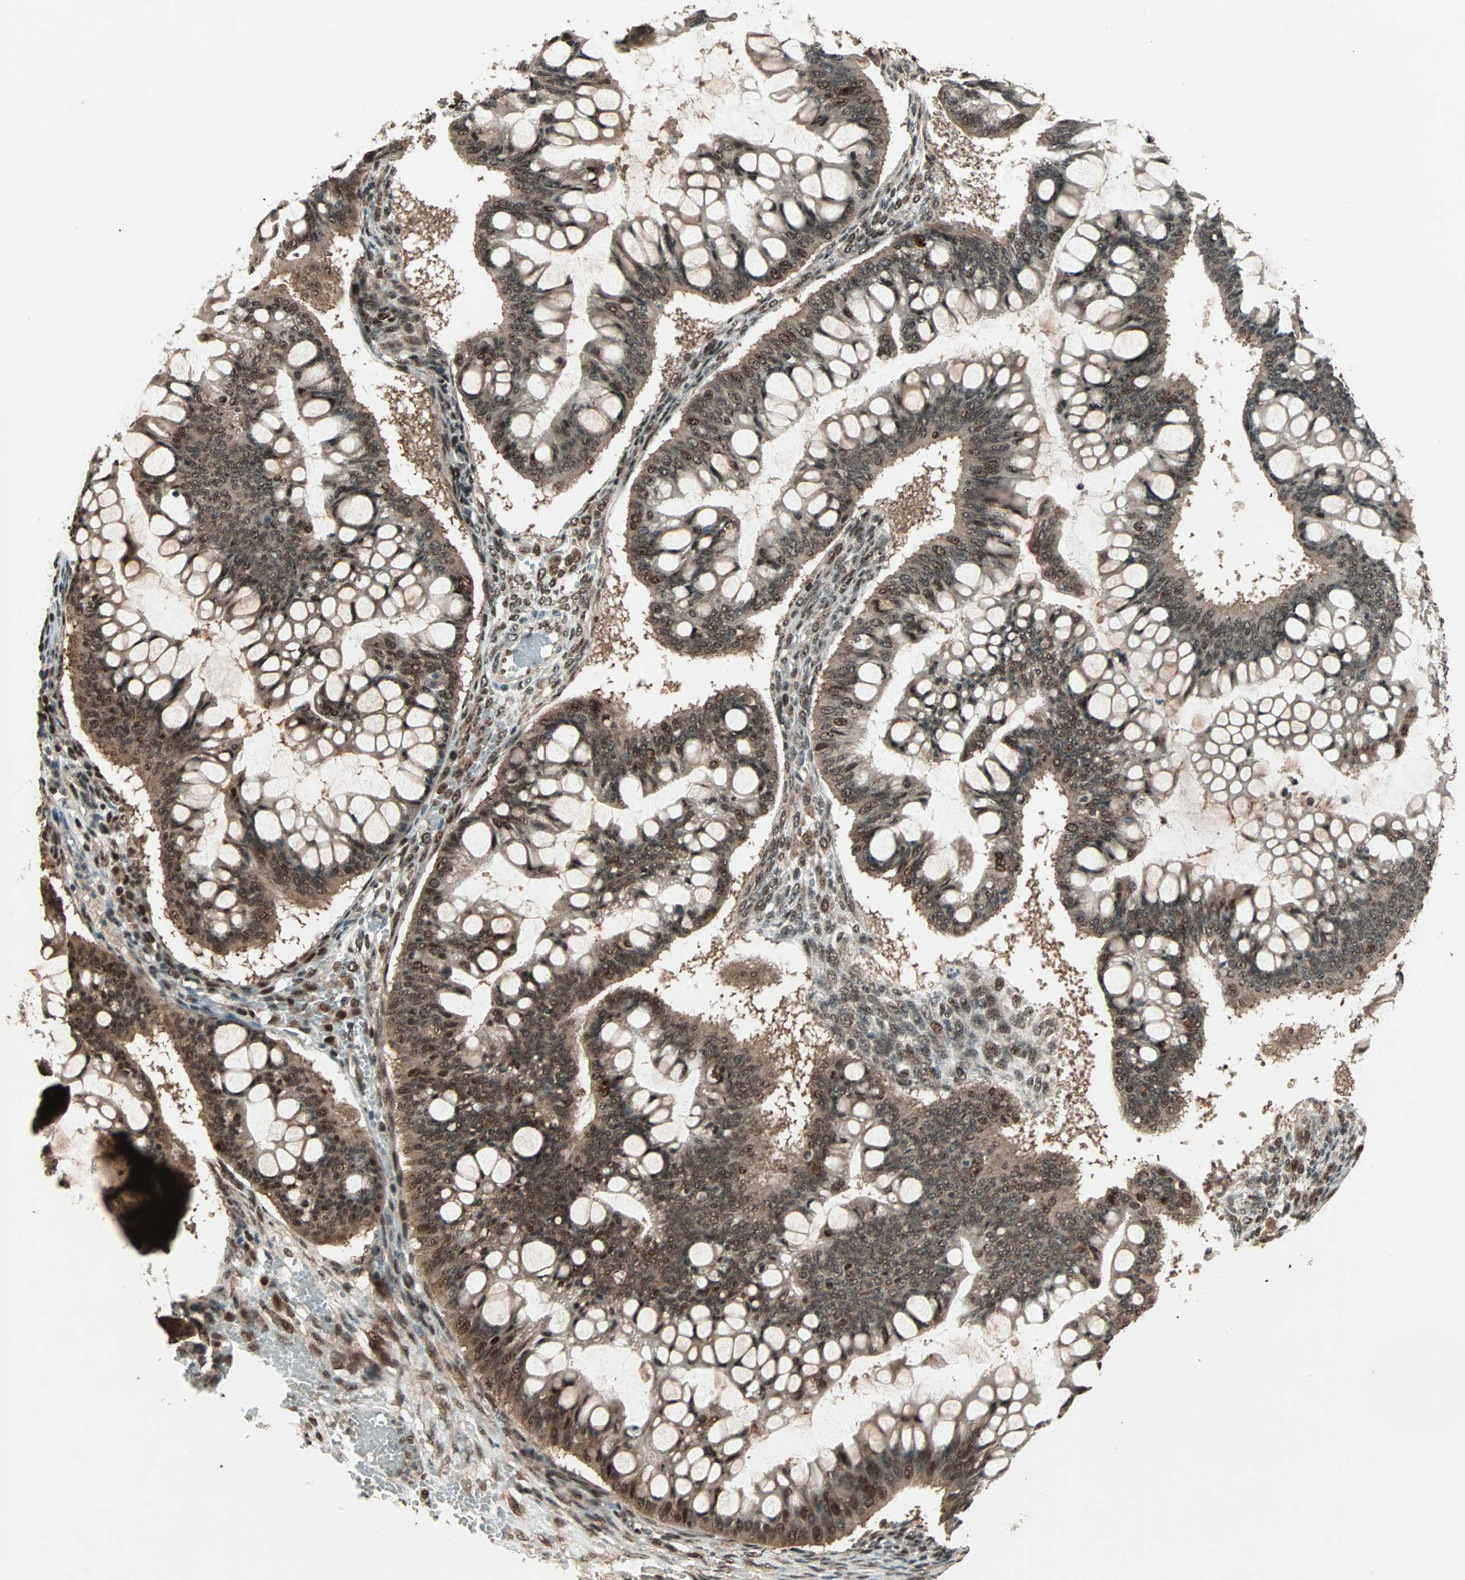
{"staining": {"intensity": "strong", "quantity": ">75%", "location": "cytoplasmic/membranous,nuclear"}, "tissue": "ovarian cancer", "cell_type": "Tumor cells", "image_type": "cancer", "snomed": [{"axis": "morphology", "description": "Cystadenocarcinoma, mucinous, NOS"}, {"axis": "topography", "description": "Ovary"}], "caption": "The immunohistochemical stain labels strong cytoplasmic/membranous and nuclear positivity in tumor cells of mucinous cystadenocarcinoma (ovarian) tissue.", "gene": "ZNF44", "patient": {"sex": "female", "age": 73}}